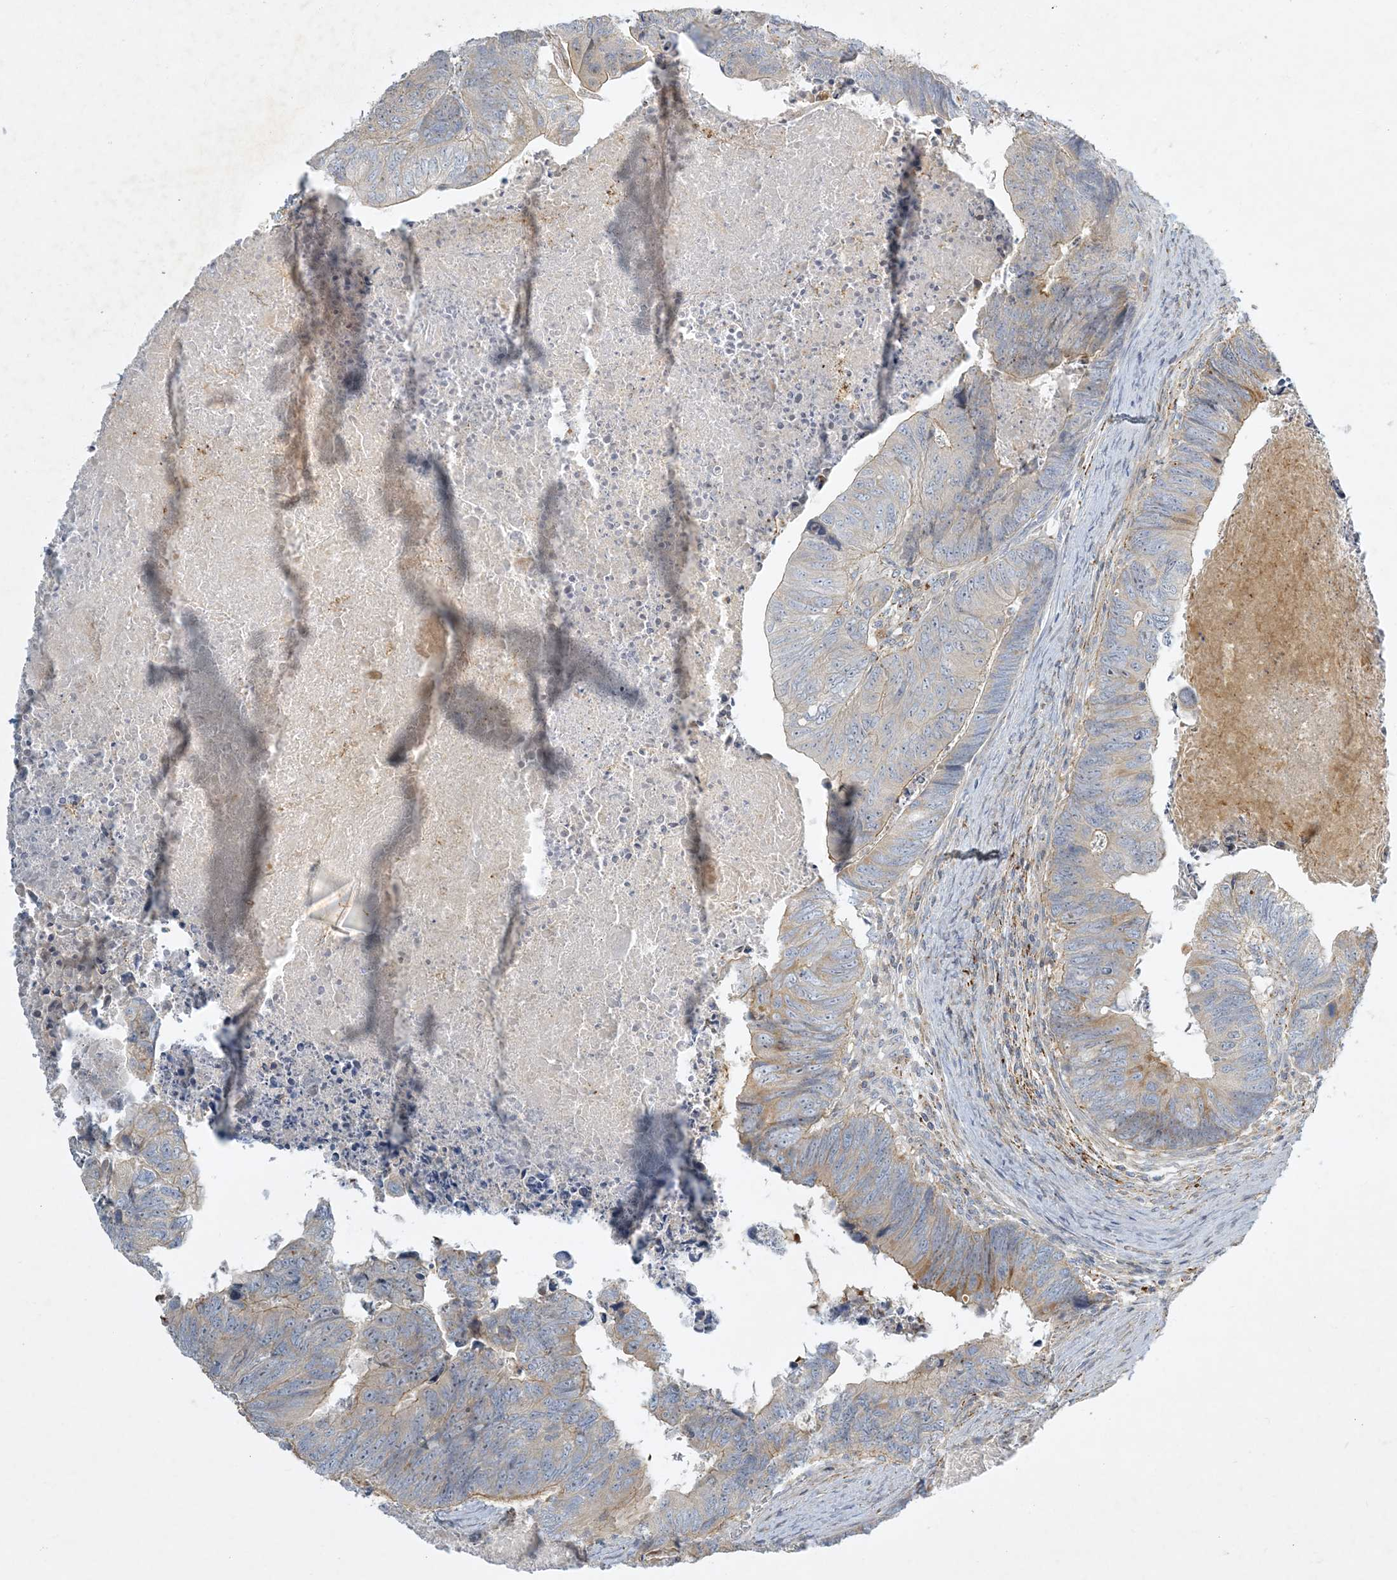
{"staining": {"intensity": "weak", "quantity": "<25%", "location": "cytoplasmic/membranous"}, "tissue": "colorectal cancer", "cell_type": "Tumor cells", "image_type": "cancer", "snomed": [{"axis": "morphology", "description": "Adenocarcinoma, NOS"}, {"axis": "topography", "description": "Colon"}], "caption": "IHC of human colorectal cancer (adenocarcinoma) exhibits no positivity in tumor cells.", "gene": "LTN1", "patient": {"sex": "female", "age": 67}}